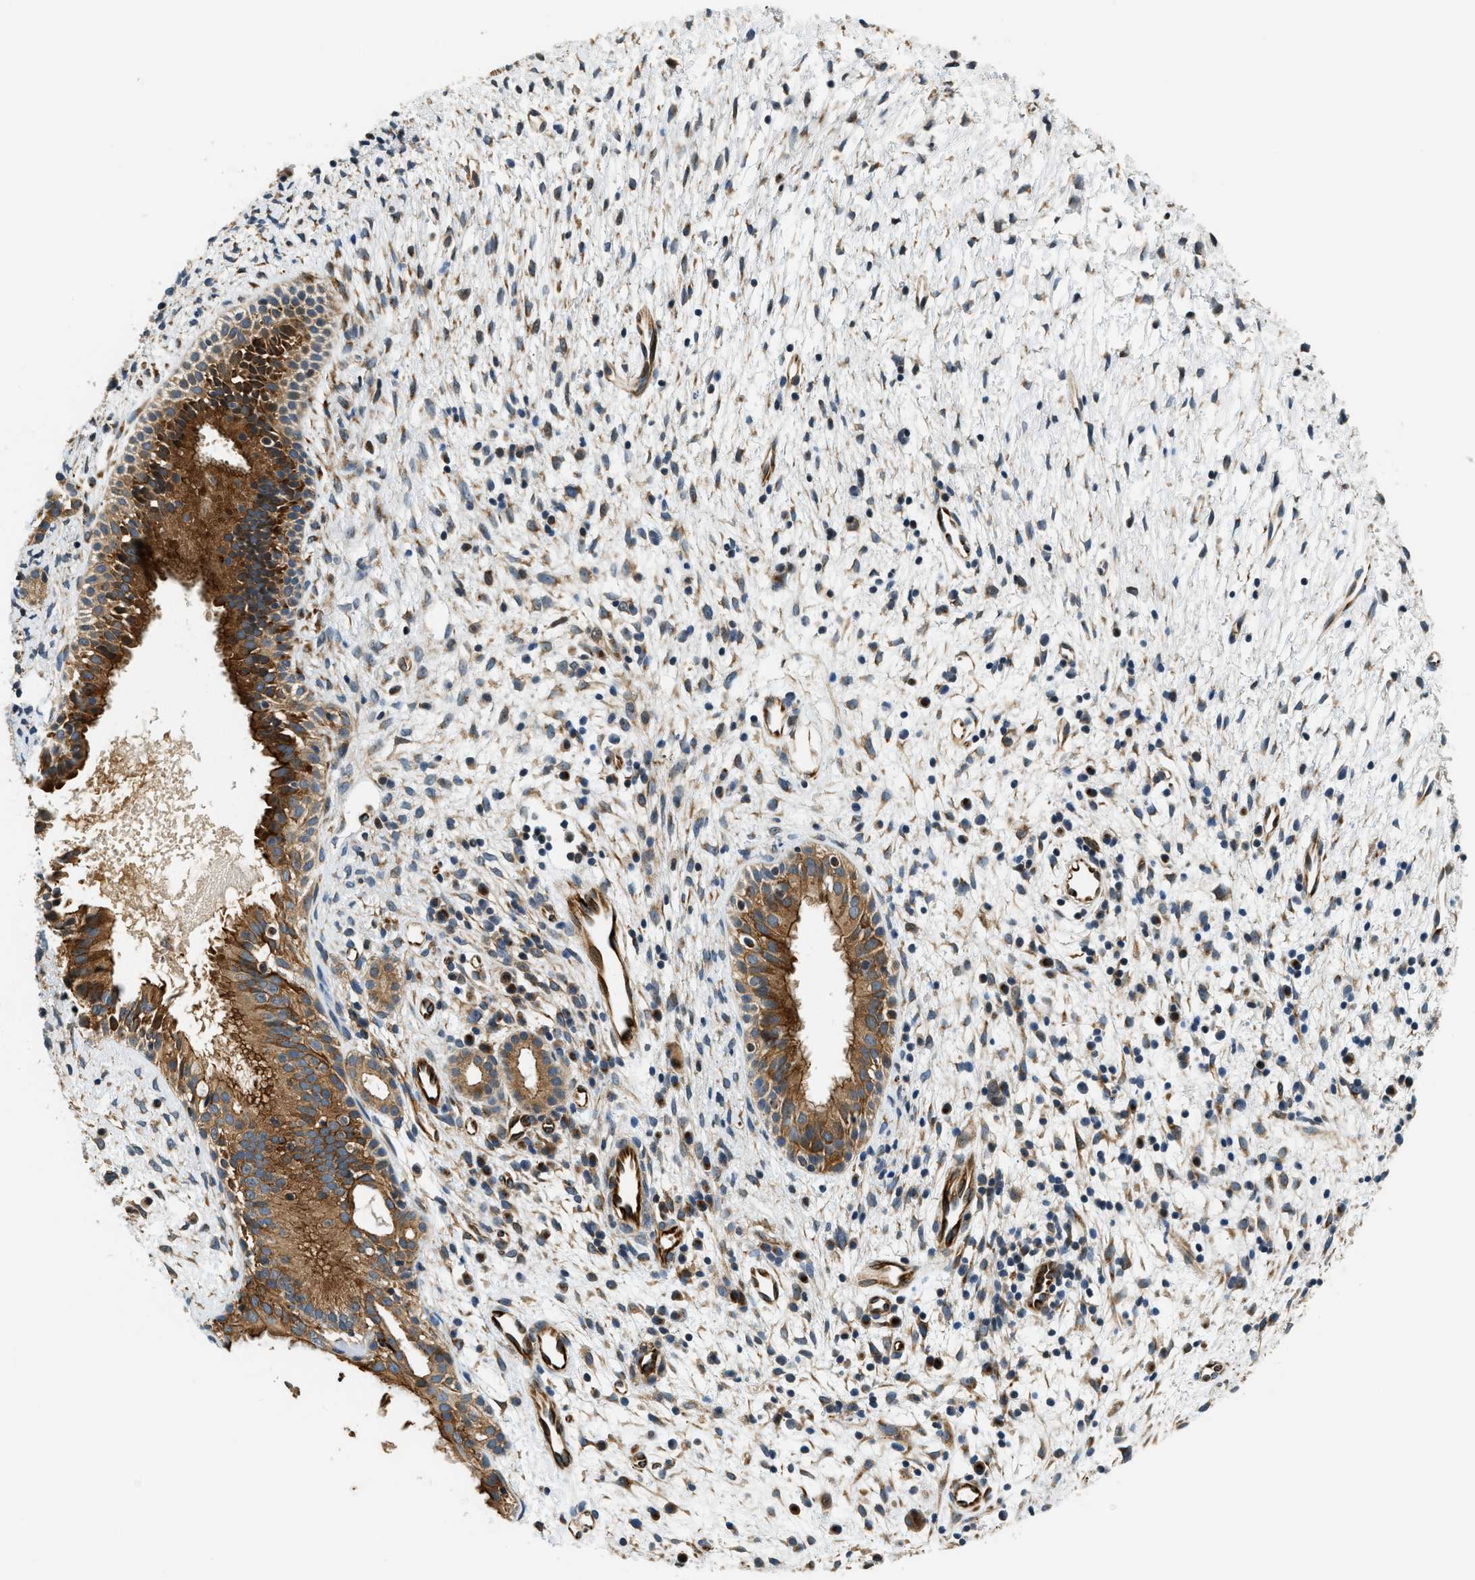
{"staining": {"intensity": "strong", "quantity": ">75%", "location": "cytoplasmic/membranous"}, "tissue": "nasopharynx", "cell_type": "Respiratory epithelial cells", "image_type": "normal", "snomed": [{"axis": "morphology", "description": "Normal tissue, NOS"}, {"axis": "topography", "description": "Nasopharynx"}], "caption": "Immunohistochemical staining of normal nasopharynx displays strong cytoplasmic/membranous protein staining in approximately >75% of respiratory epithelial cells. Immunohistochemistry stains the protein of interest in brown and the nuclei are stained blue.", "gene": "ALOX12", "patient": {"sex": "male", "age": 22}}